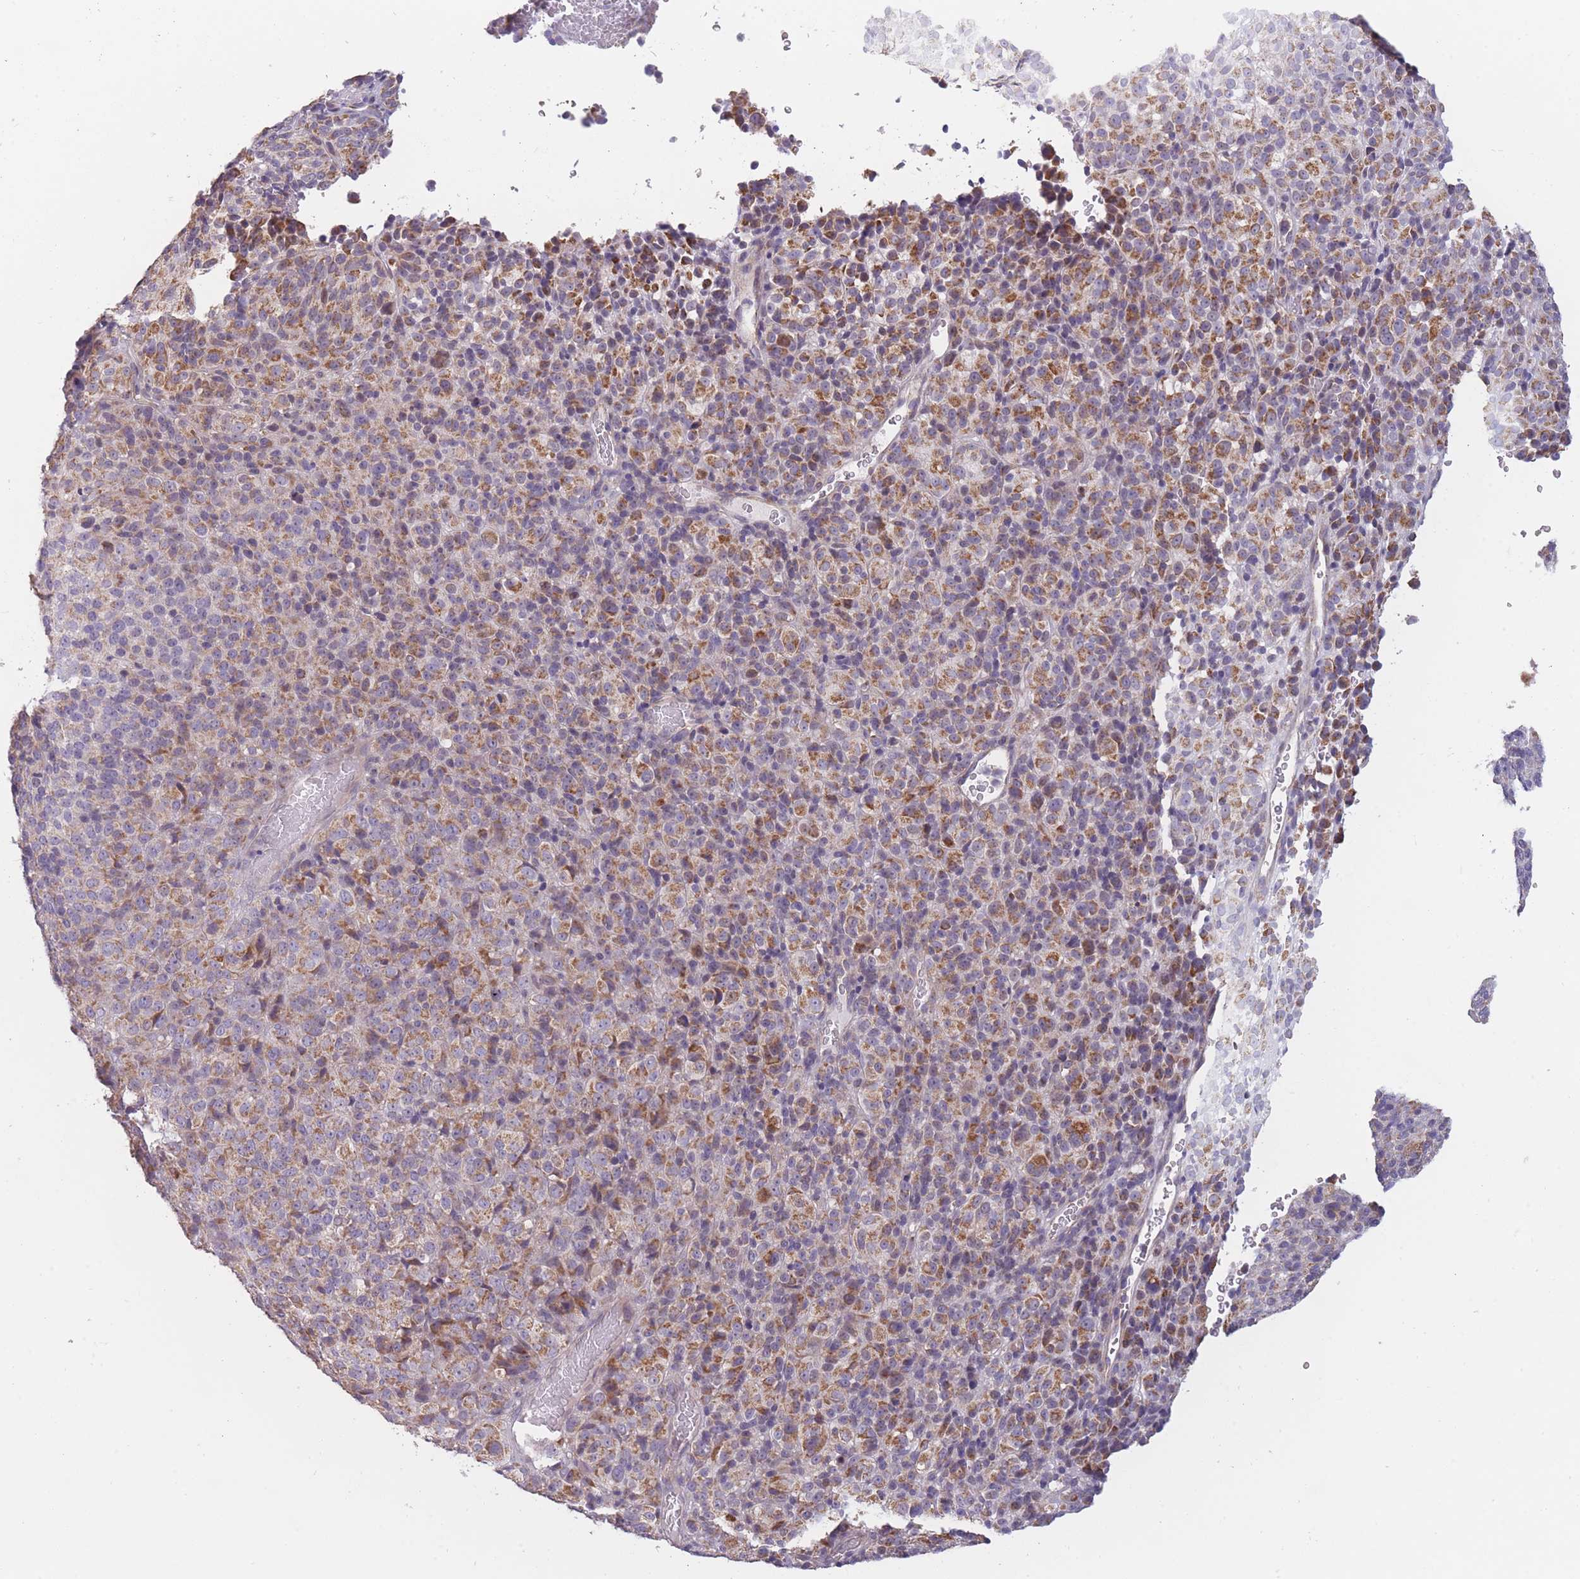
{"staining": {"intensity": "moderate", "quantity": ">75%", "location": "cytoplasmic/membranous"}, "tissue": "melanoma", "cell_type": "Tumor cells", "image_type": "cancer", "snomed": [{"axis": "morphology", "description": "Malignant melanoma, Metastatic site"}, {"axis": "topography", "description": "Brain"}], "caption": "Human melanoma stained with a protein marker reveals moderate staining in tumor cells.", "gene": "MRPS18C", "patient": {"sex": "female", "age": 56}}